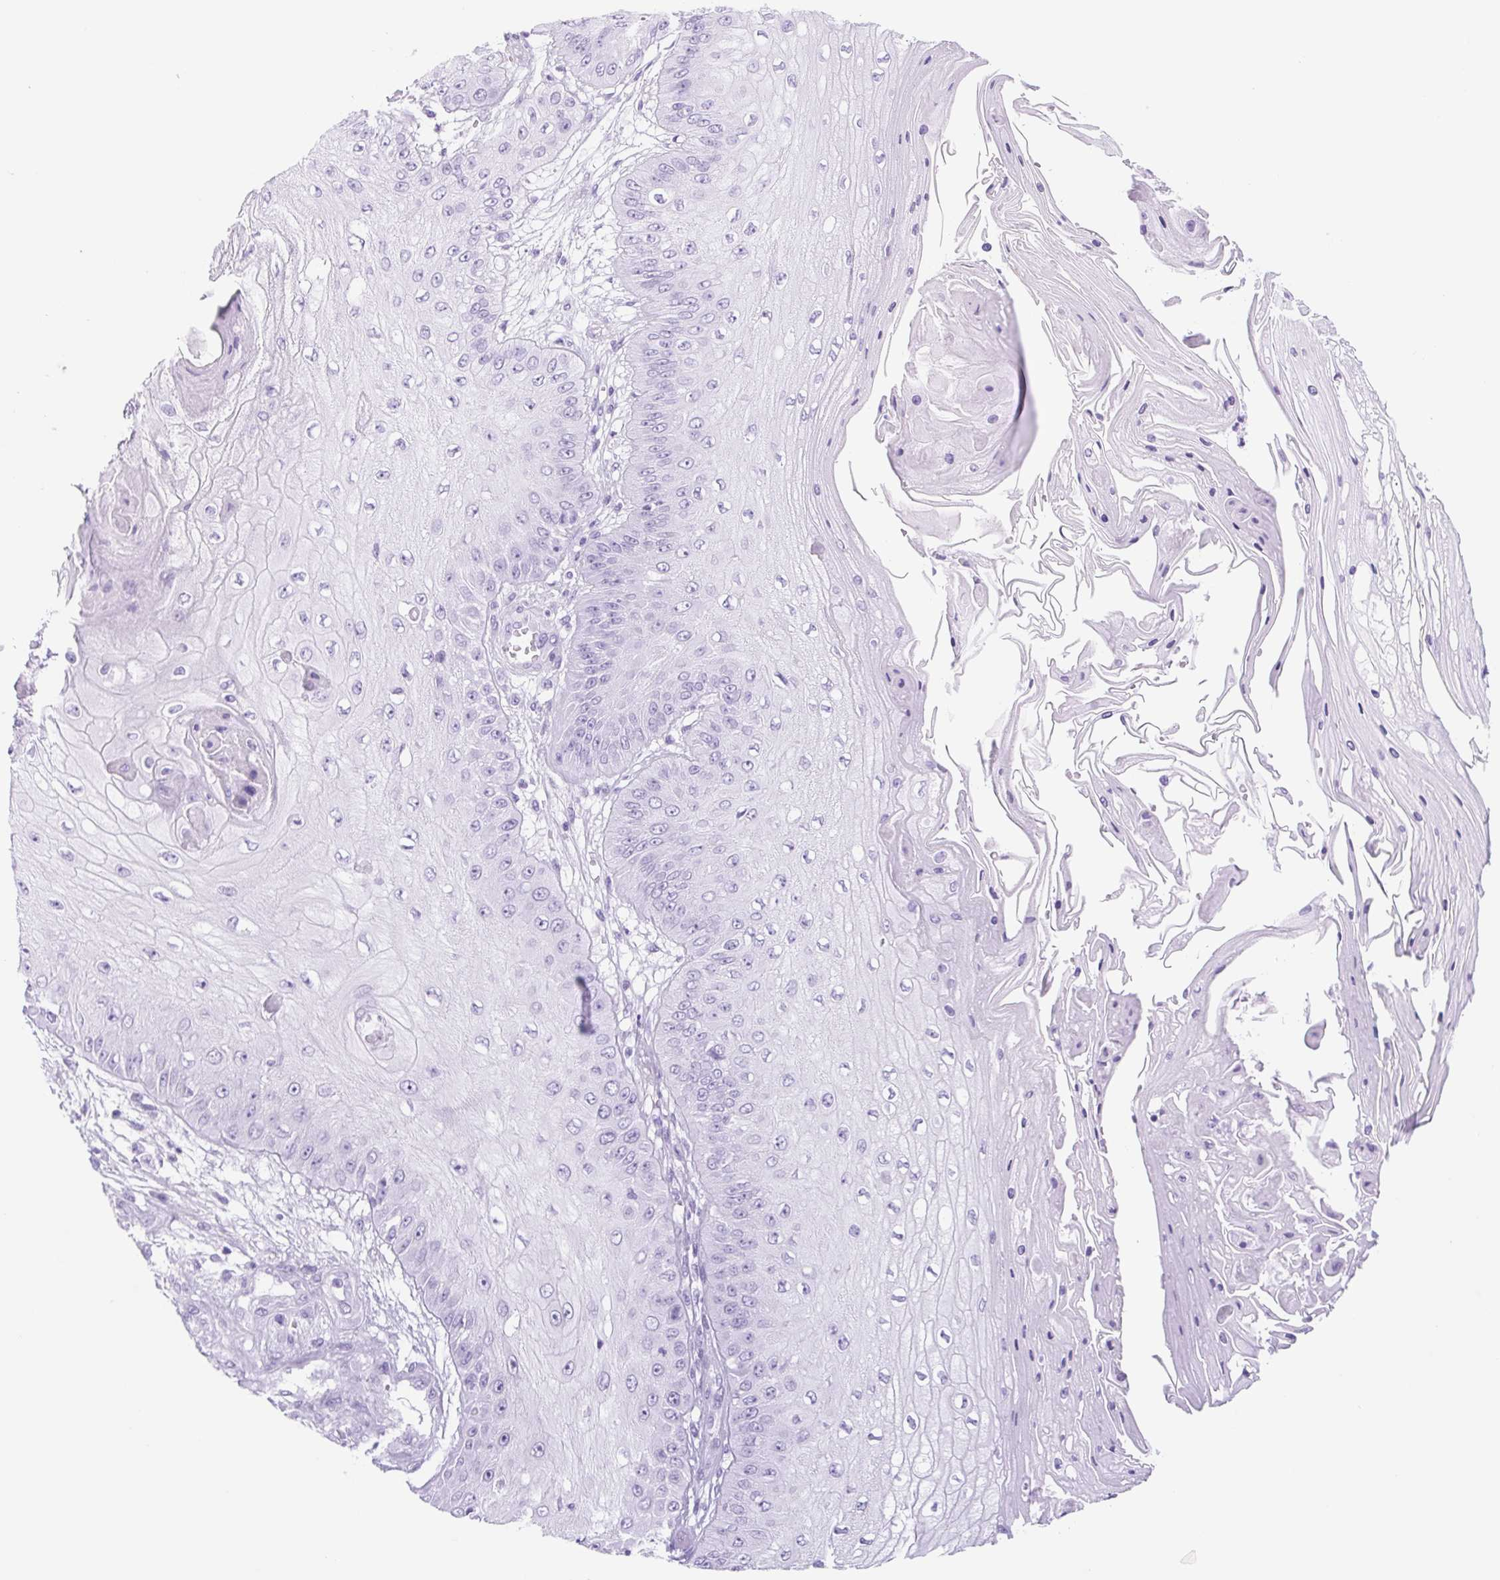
{"staining": {"intensity": "negative", "quantity": "none", "location": "none"}, "tissue": "skin cancer", "cell_type": "Tumor cells", "image_type": "cancer", "snomed": [{"axis": "morphology", "description": "Squamous cell carcinoma, NOS"}, {"axis": "topography", "description": "Skin"}], "caption": "Micrograph shows no significant protein positivity in tumor cells of skin squamous cell carcinoma. The staining was performed using DAB to visualize the protein expression in brown, while the nuclei were stained in blue with hematoxylin (Magnification: 20x).", "gene": "CYP21A2", "patient": {"sex": "male", "age": 70}}